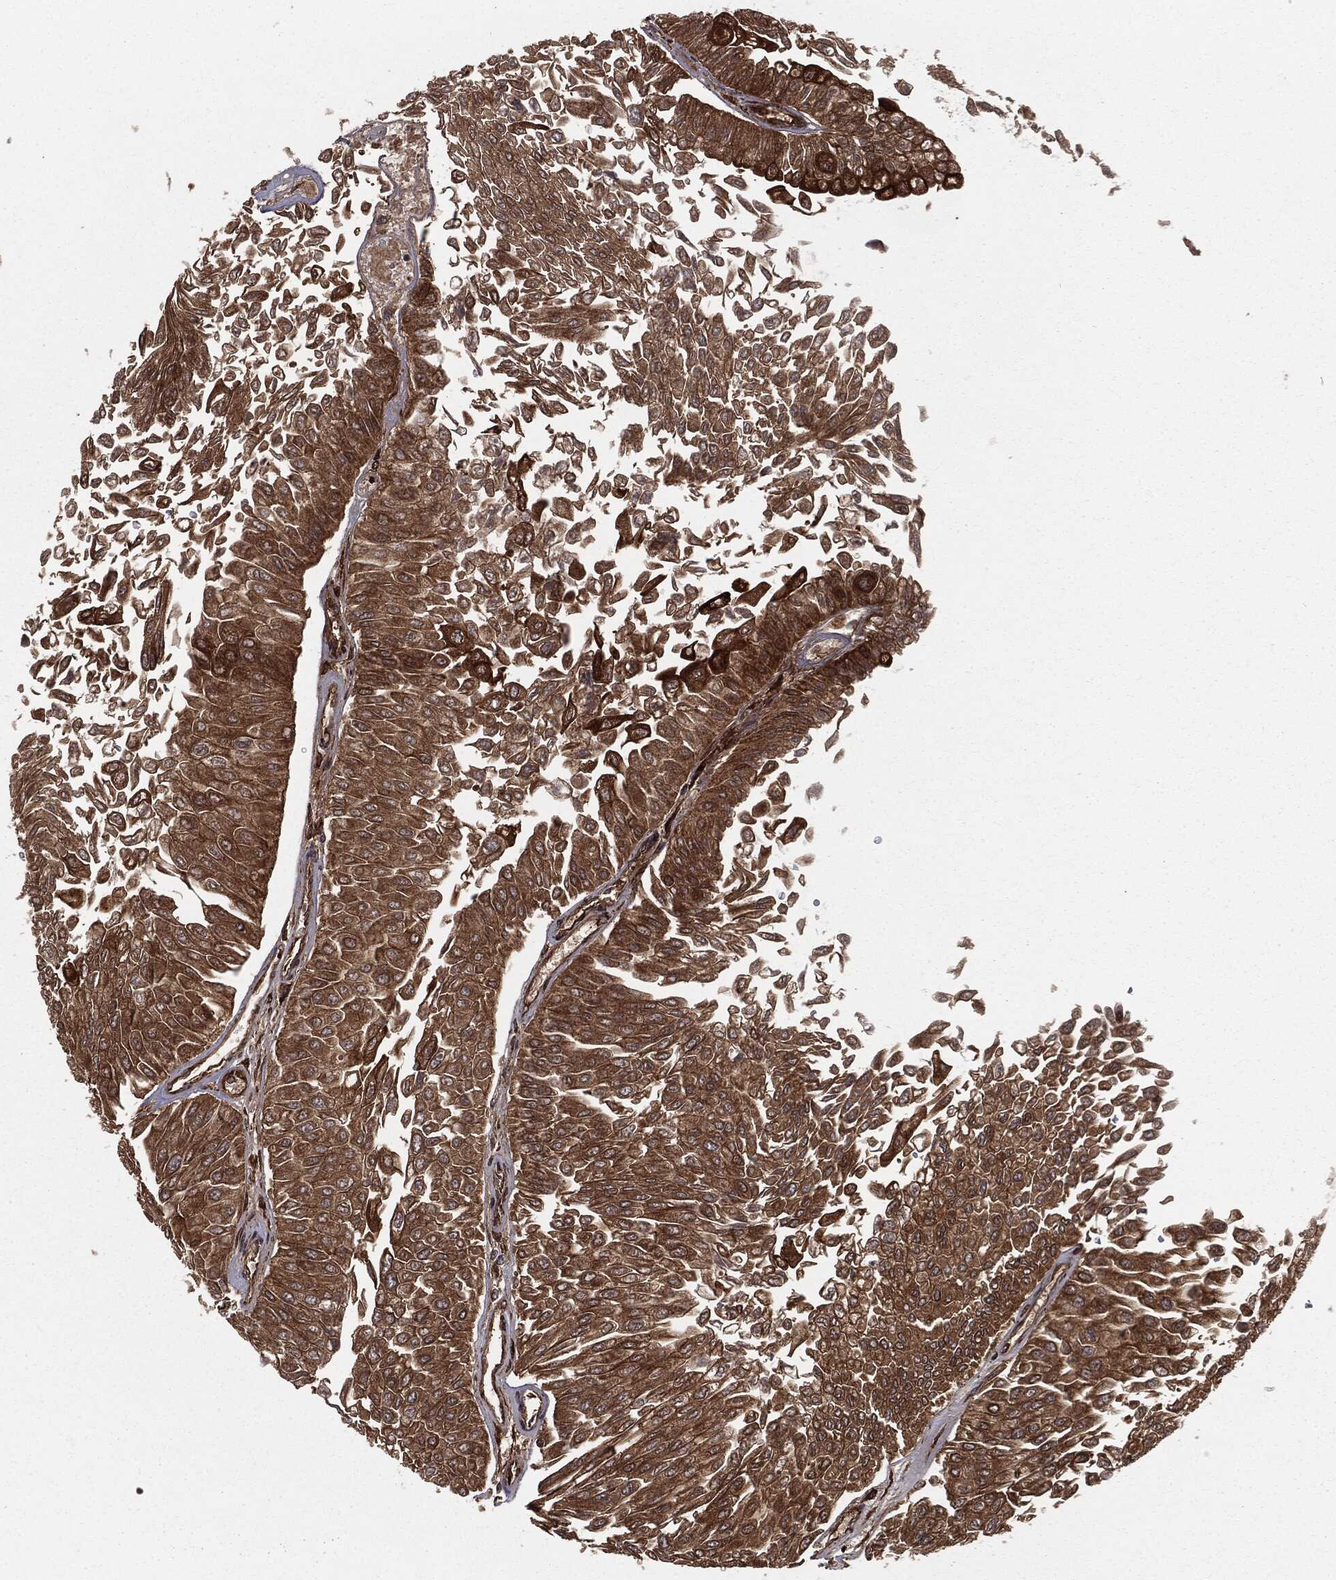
{"staining": {"intensity": "strong", "quantity": ">75%", "location": "cytoplasmic/membranous"}, "tissue": "urothelial cancer", "cell_type": "Tumor cells", "image_type": "cancer", "snomed": [{"axis": "morphology", "description": "Urothelial carcinoma, Low grade"}, {"axis": "topography", "description": "Urinary bladder"}], "caption": "Tumor cells display high levels of strong cytoplasmic/membranous expression in about >75% of cells in human urothelial cancer.", "gene": "RANBP9", "patient": {"sex": "male", "age": 67}}